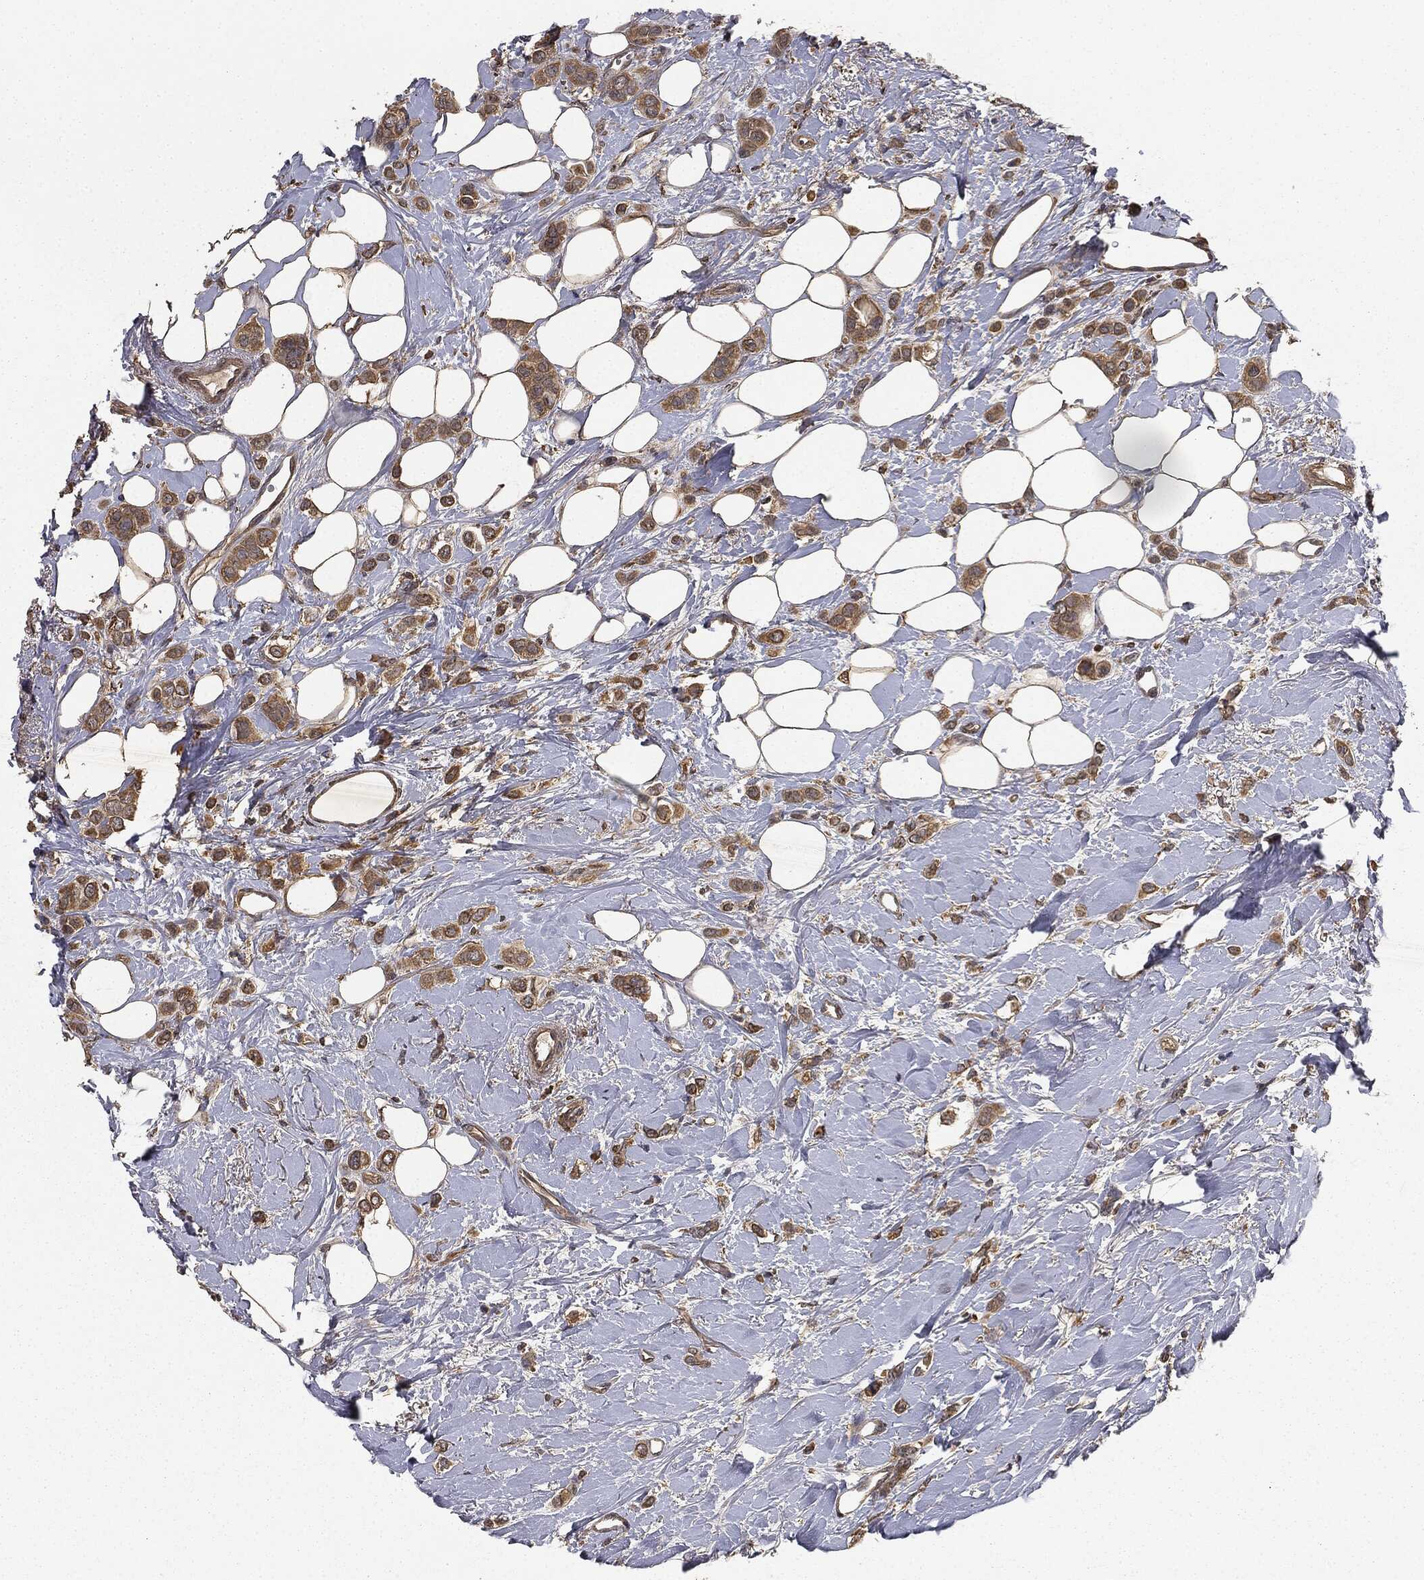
{"staining": {"intensity": "moderate", "quantity": ">75%", "location": "cytoplasmic/membranous"}, "tissue": "breast cancer", "cell_type": "Tumor cells", "image_type": "cancer", "snomed": [{"axis": "morphology", "description": "Lobular carcinoma"}, {"axis": "topography", "description": "Breast"}], "caption": "This is a photomicrograph of immunohistochemistry staining of breast lobular carcinoma, which shows moderate staining in the cytoplasmic/membranous of tumor cells.", "gene": "MIER2", "patient": {"sex": "female", "age": 66}}